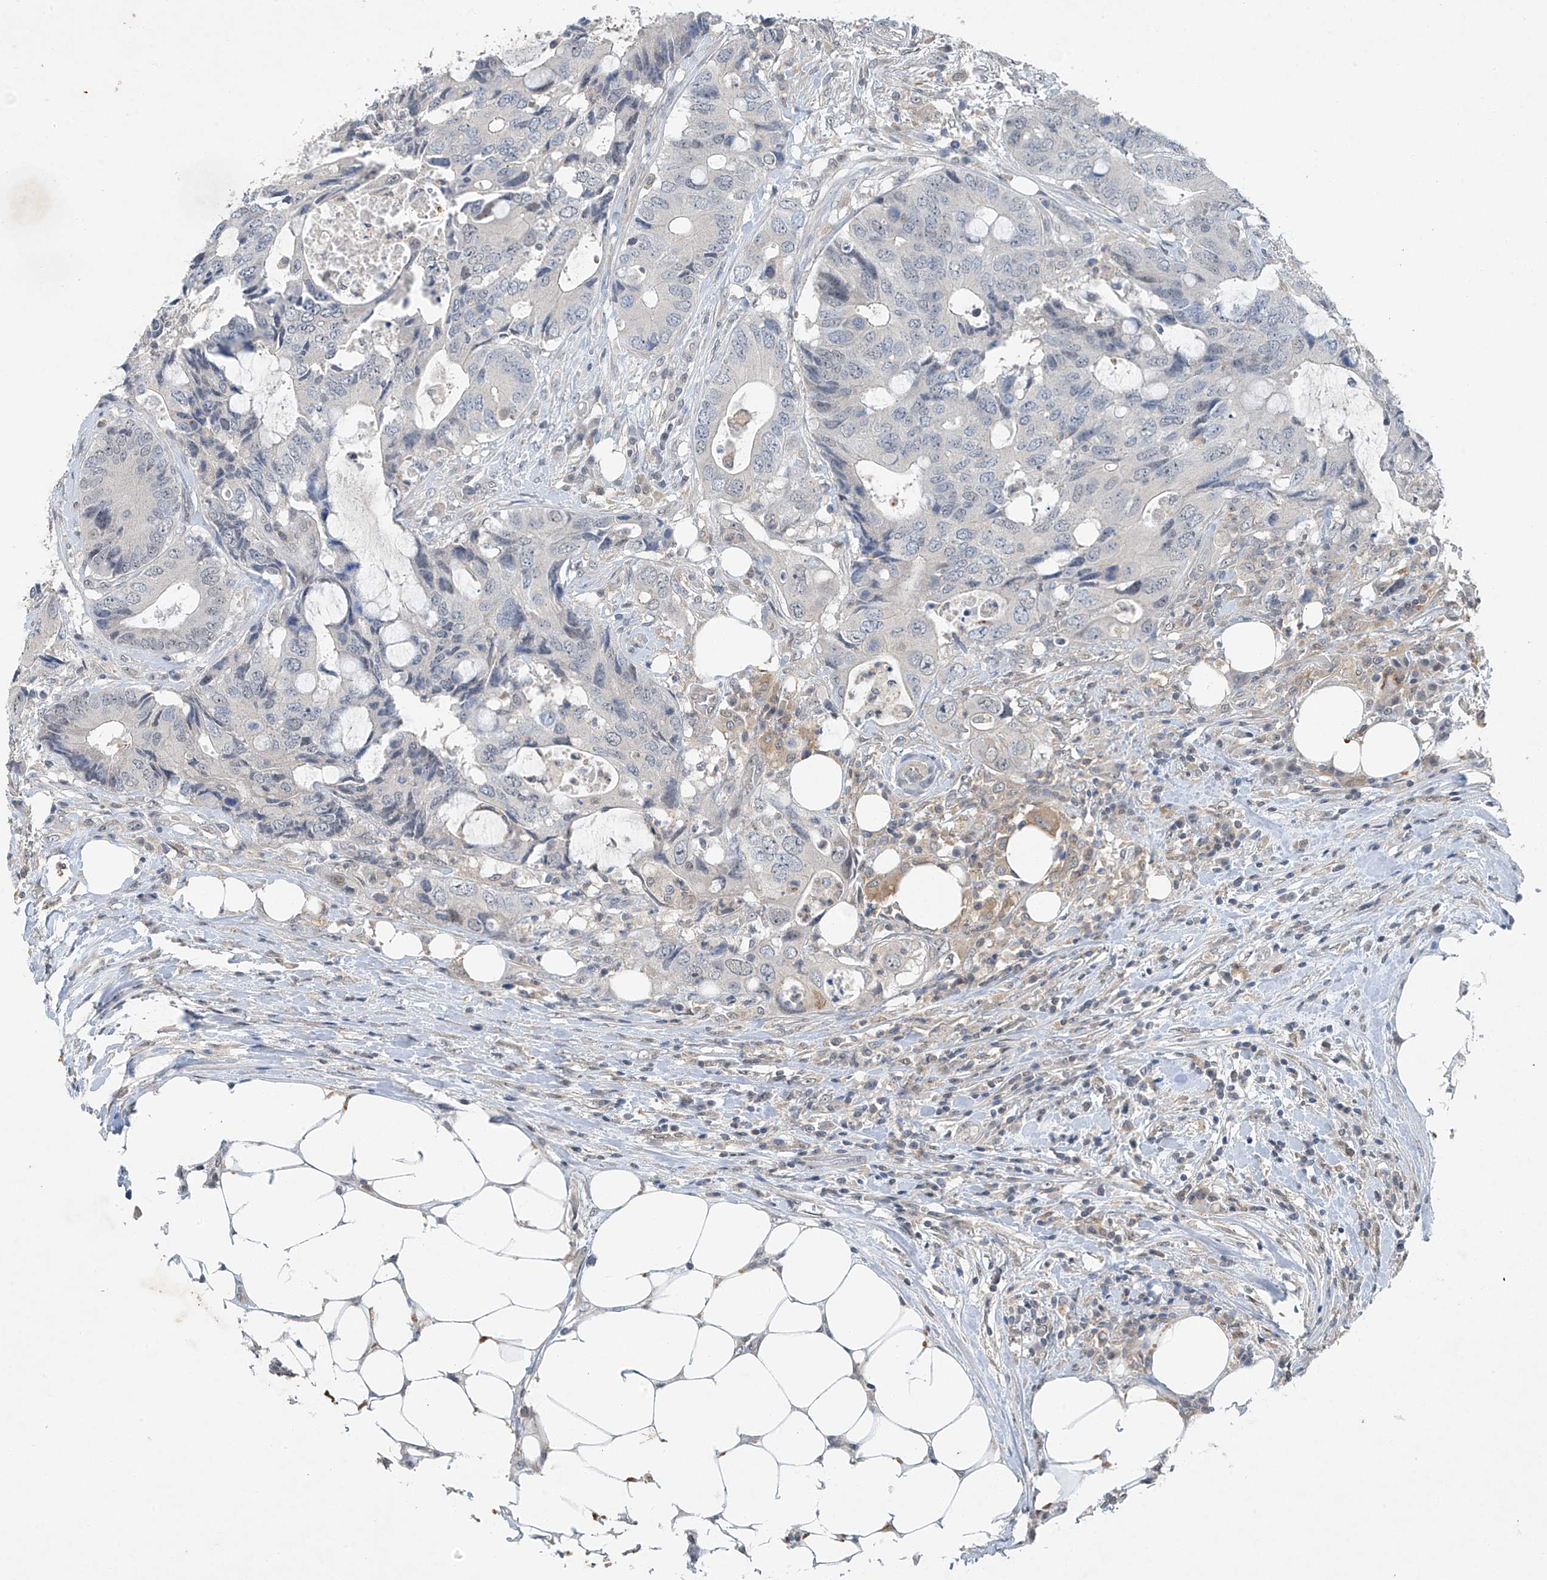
{"staining": {"intensity": "negative", "quantity": "none", "location": "none"}, "tissue": "colorectal cancer", "cell_type": "Tumor cells", "image_type": "cancer", "snomed": [{"axis": "morphology", "description": "Adenocarcinoma, NOS"}, {"axis": "topography", "description": "Colon"}], "caption": "An IHC image of colorectal cancer is shown. There is no staining in tumor cells of colorectal cancer.", "gene": "TAF8", "patient": {"sex": "male", "age": 71}}